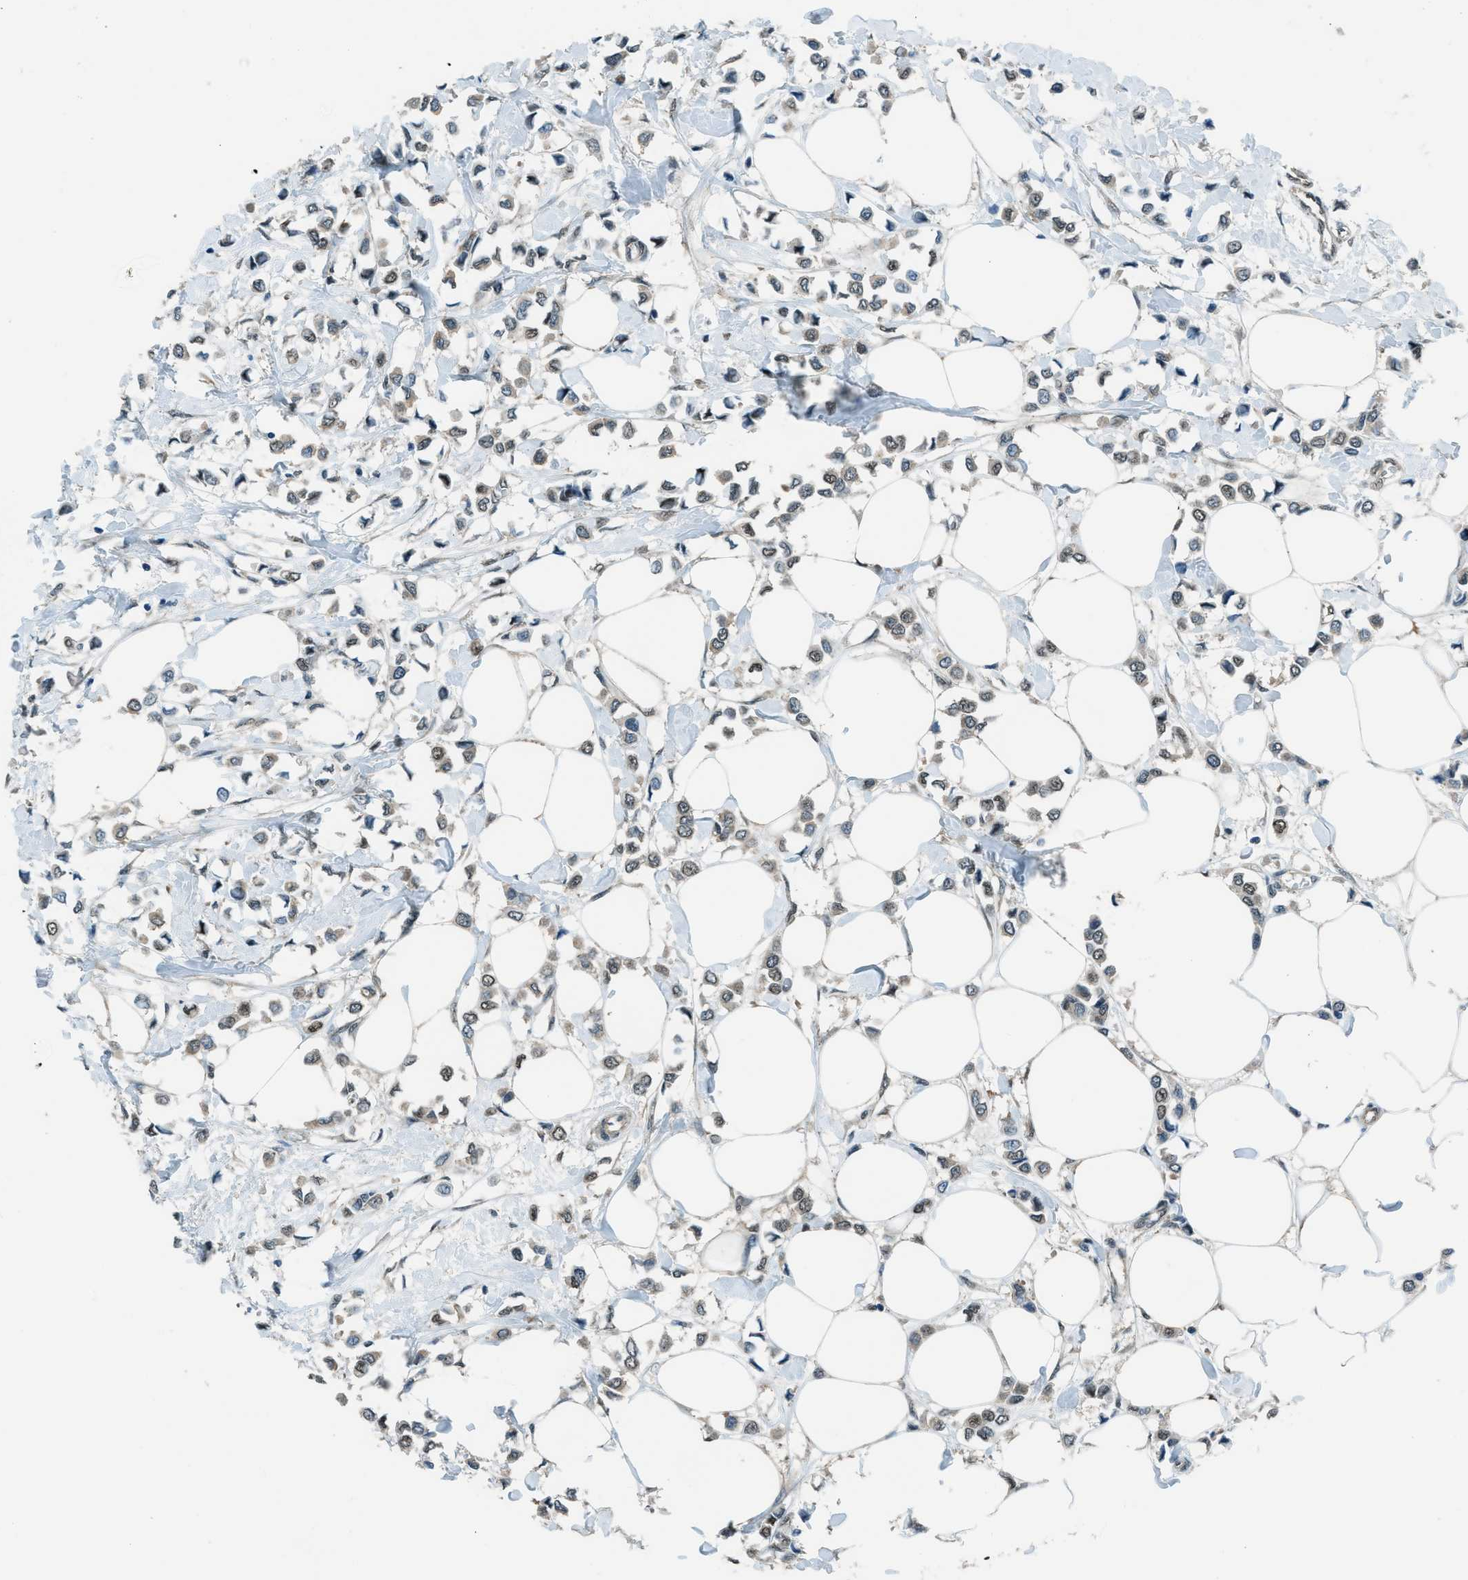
{"staining": {"intensity": "negative", "quantity": "none", "location": "none"}, "tissue": "breast cancer", "cell_type": "Tumor cells", "image_type": "cancer", "snomed": [{"axis": "morphology", "description": "Lobular carcinoma"}, {"axis": "topography", "description": "Breast"}], "caption": "Immunohistochemistry of human lobular carcinoma (breast) demonstrates no positivity in tumor cells. The staining is performed using DAB (3,3'-diaminobenzidine) brown chromogen with nuclei counter-stained in using hematoxylin.", "gene": "NPEPL1", "patient": {"sex": "female", "age": 51}}